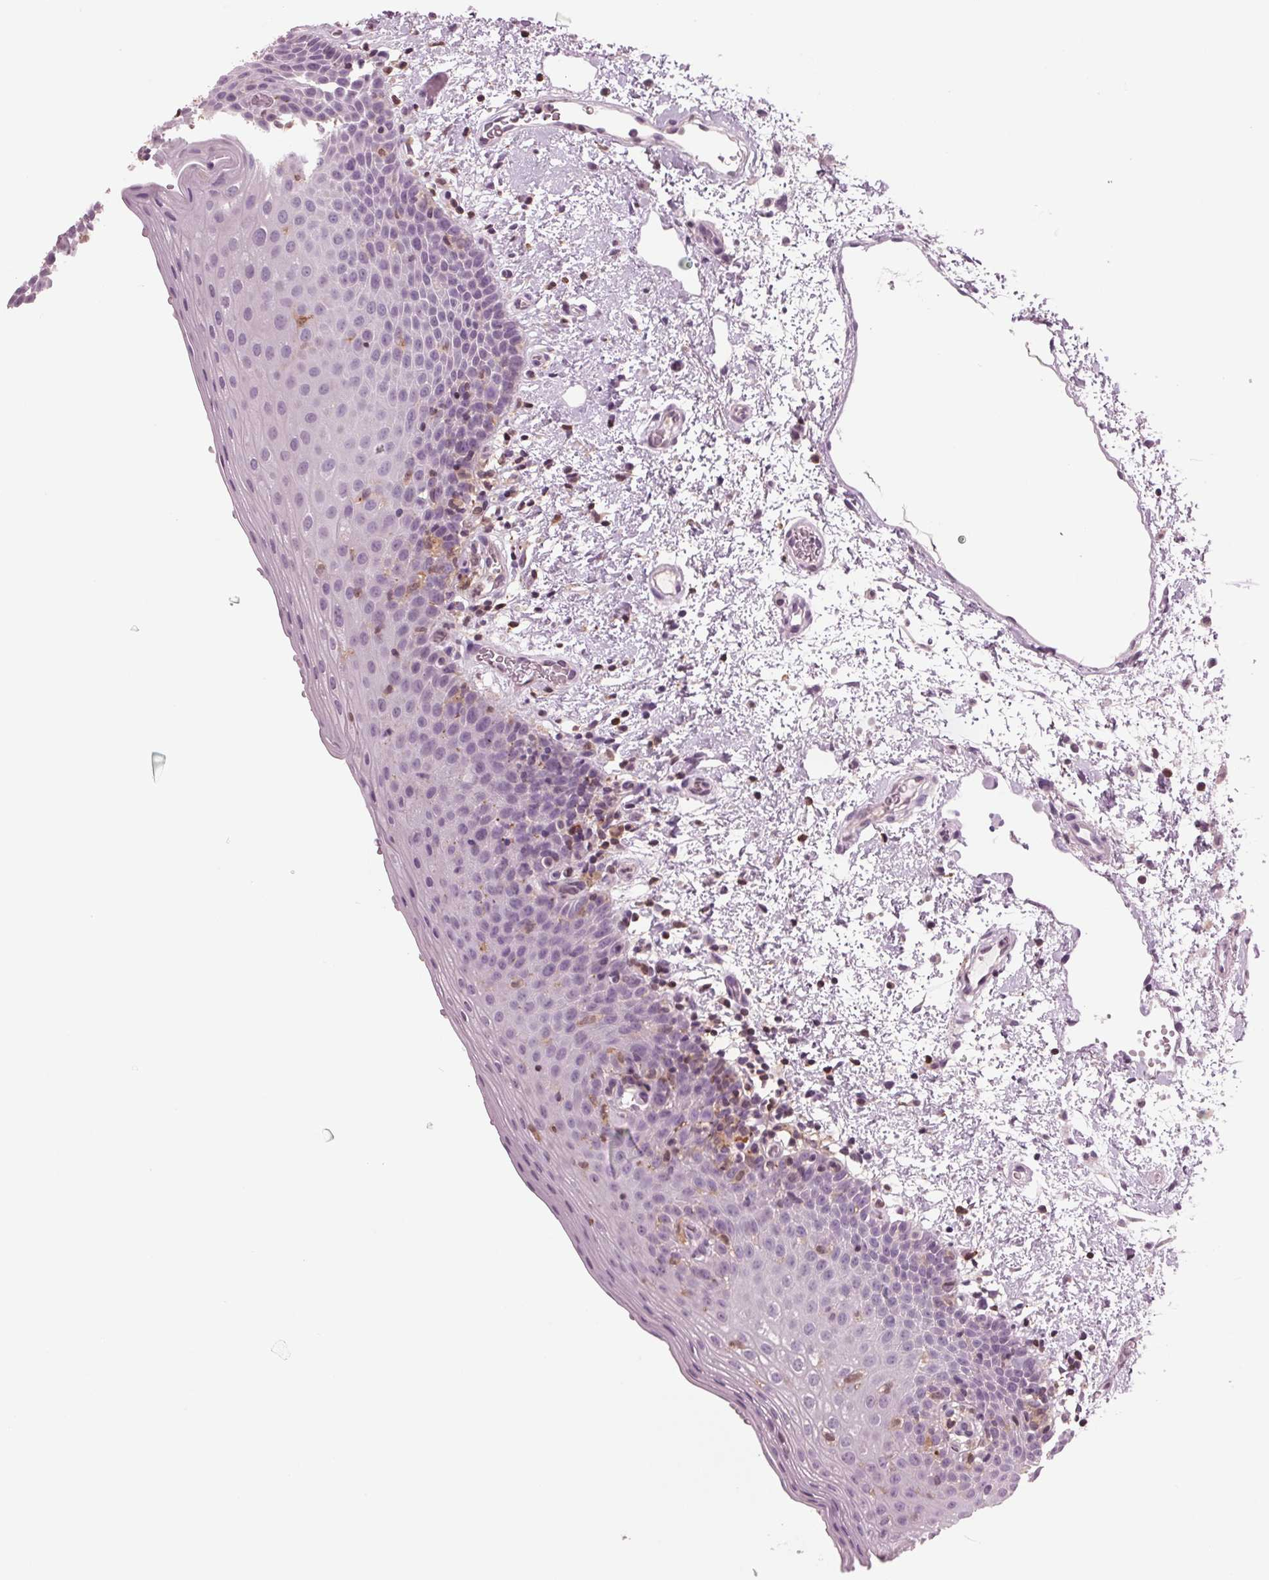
{"staining": {"intensity": "negative", "quantity": "none", "location": "none"}, "tissue": "oral mucosa", "cell_type": "Squamous epithelial cells", "image_type": "normal", "snomed": [{"axis": "morphology", "description": "Normal tissue, NOS"}, {"axis": "topography", "description": "Oral tissue"}, {"axis": "topography", "description": "Head-Neck"}], "caption": "This is an immunohistochemistry micrograph of normal human oral mucosa. There is no expression in squamous epithelial cells.", "gene": "BTLA", "patient": {"sex": "female", "age": 55}}